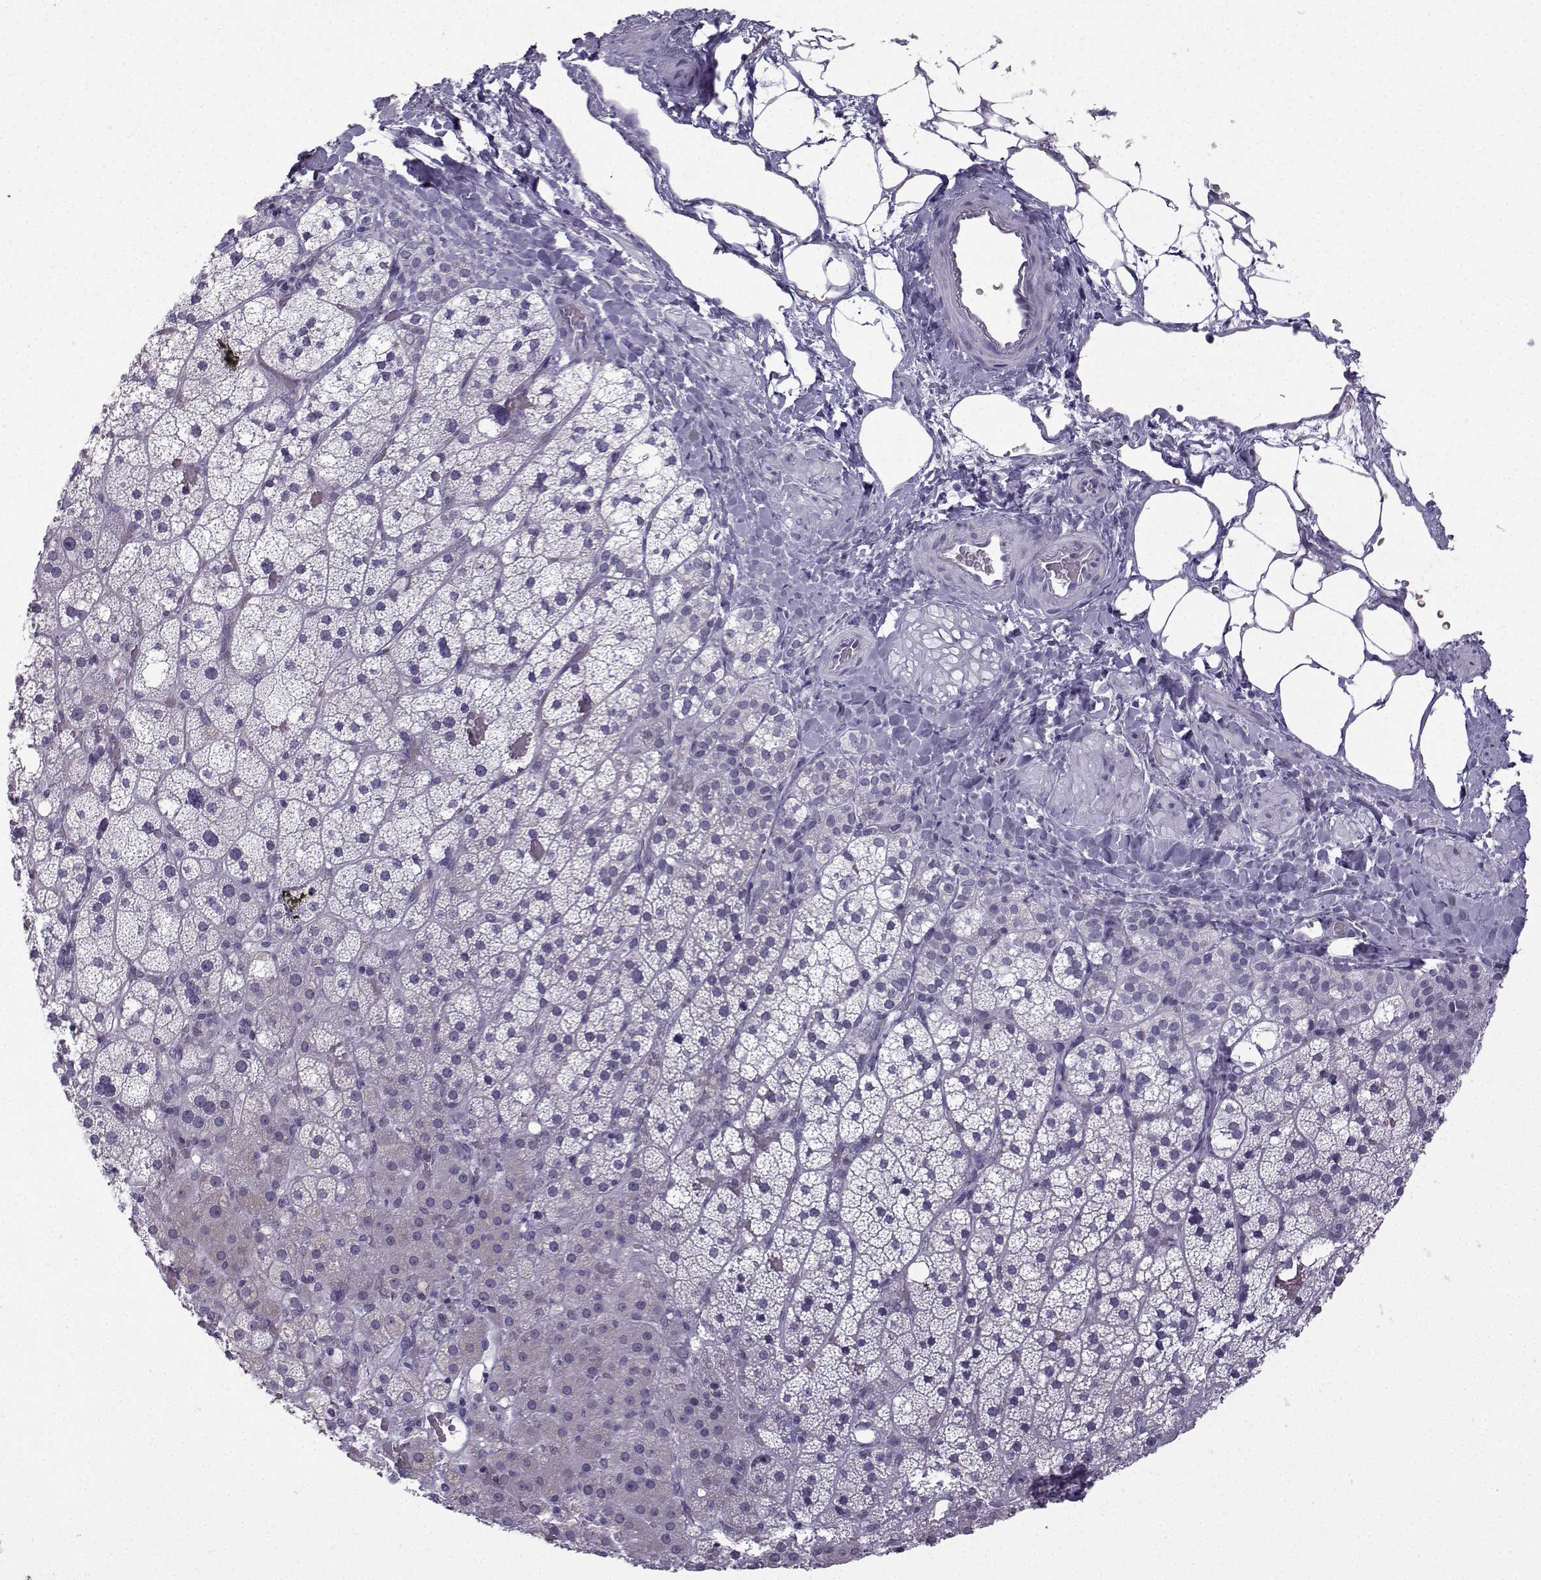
{"staining": {"intensity": "negative", "quantity": "none", "location": "none"}, "tissue": "adrenal gland", "cell_type": "Glandular cells", "image_type": "normal", "snomed": [{"axis": "morphology", "description": "Normal tissue, NOS"}, {"axis": "topography", "description": "Adrenal gland"}], "caption": "High power microscopy photomicrograph of an IHC image of normal adrenal gland, revealing no significant staining in glandular cells.", "gene": "CFAP53", "patient": {"sex": "male", "age": 53}}